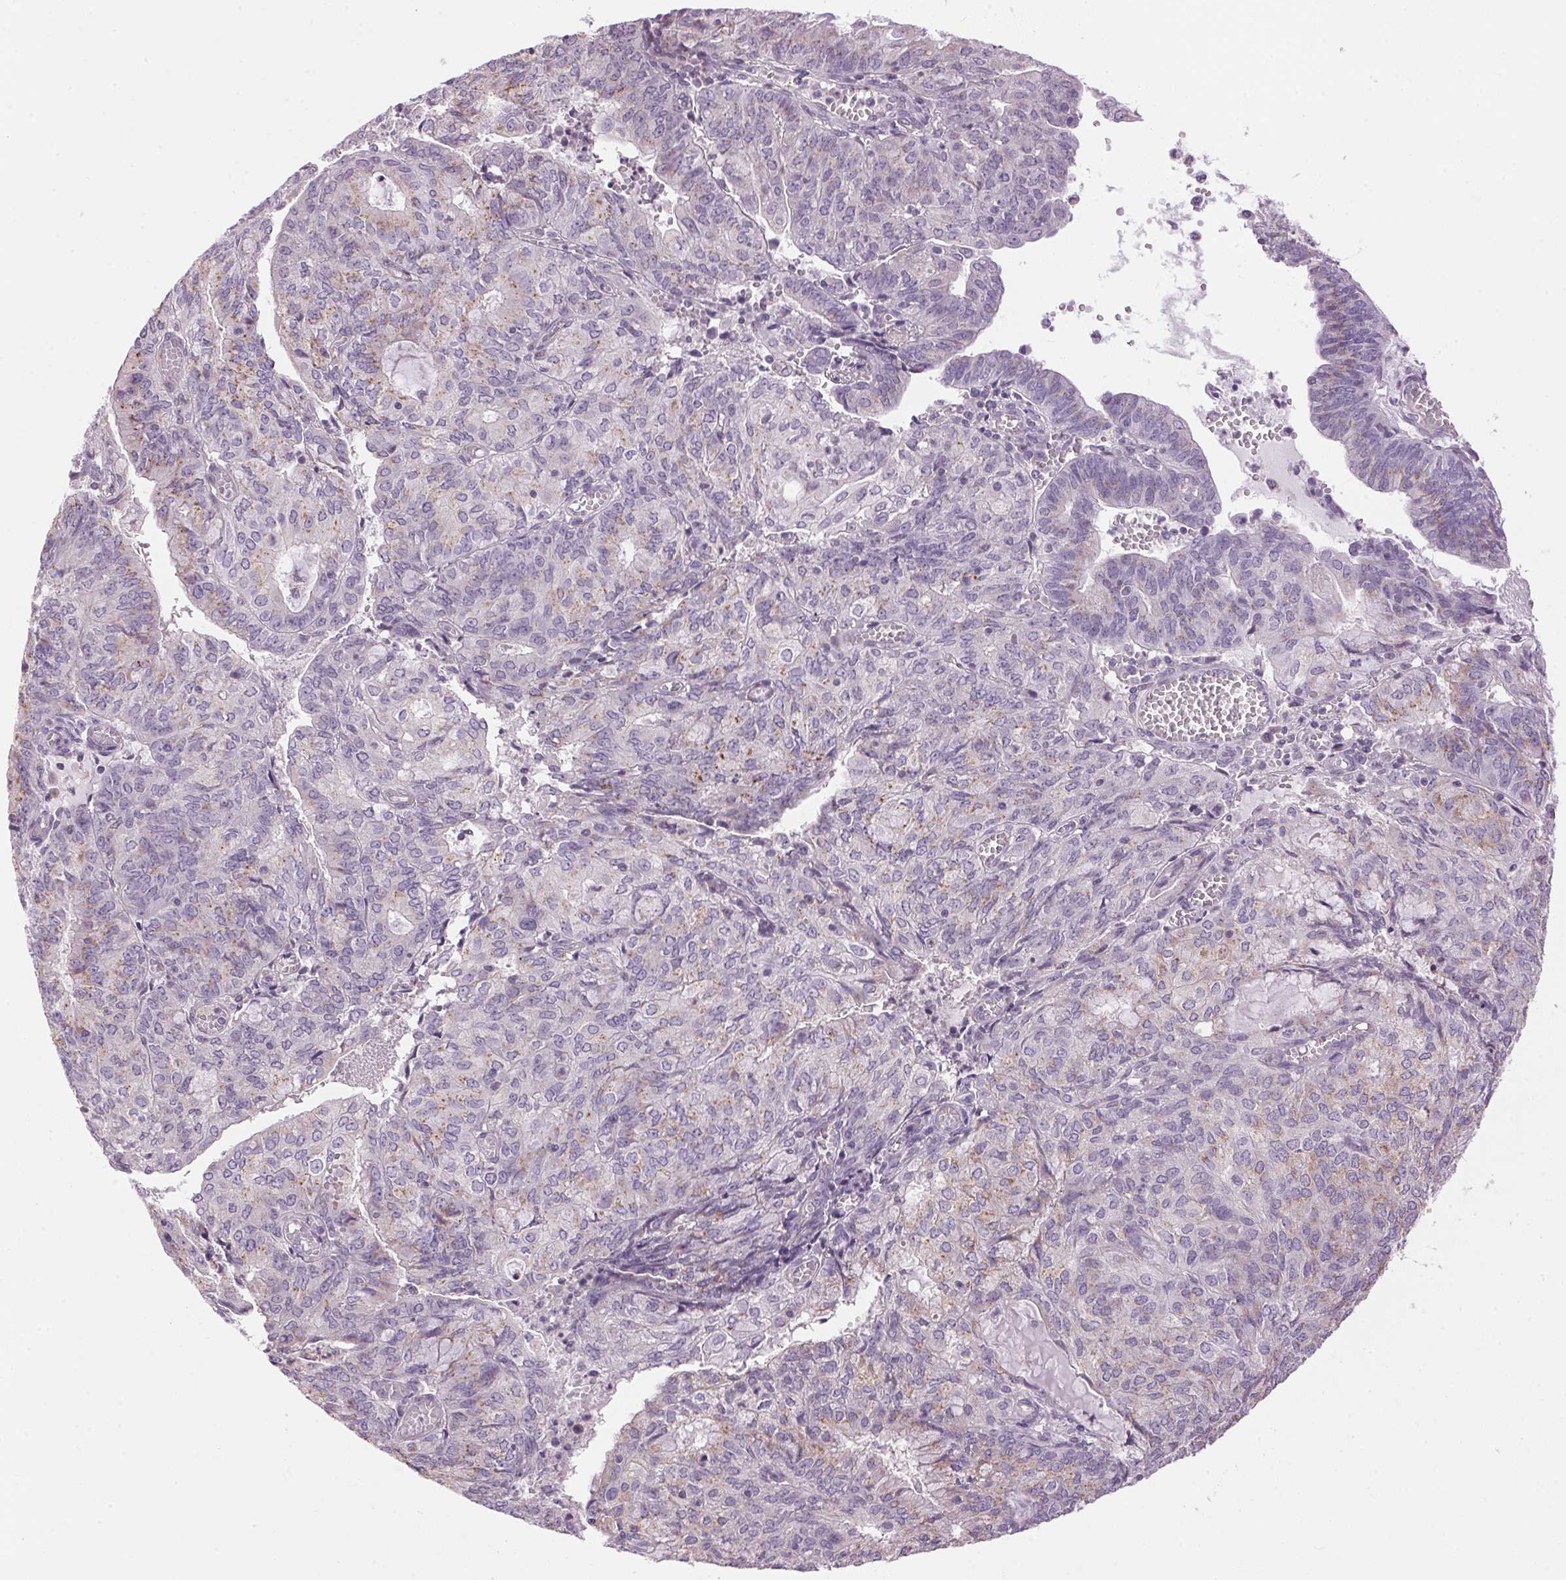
{"staining": {"intensity": "weak", "quantity": "<25%", "location": "cytoplasmic/membranous"}, "tissue": "endometrial cancer", "cell_type": "Tumor cells", "image_type": "cancer", "snomed": [{"axis": "morphology", "description": "Adenocarcinoma, NOS"}, {"axis": "topography", "description": "Endometrium"}], "caption": "A high-resolution photomicrograph shows immunohistochemistry (IHC) staining of endometrial adenocarcinoma, which demonstrates no significant expression in tumor cells.", "gene": "GOLPH3", "patient": {"sex": "female", "age": 82}}